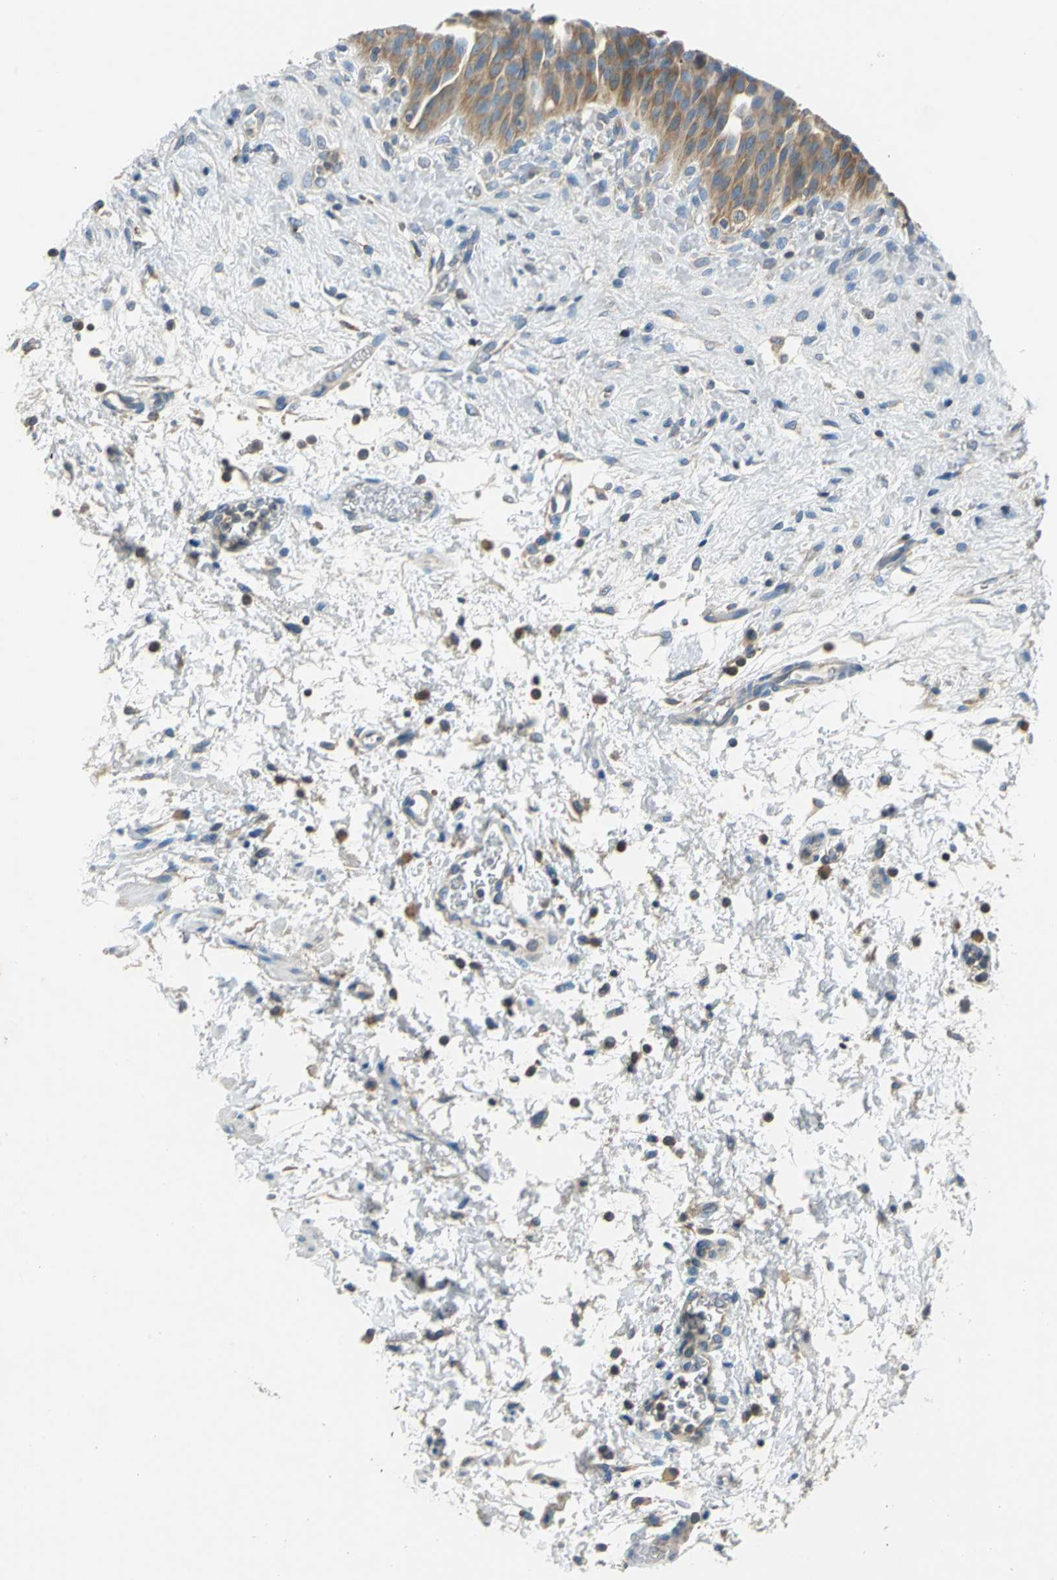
{"staining": {"intensity": "moderate", "quantity": "25%-75%", "location": "cytoplasmic/membranous"}, "tissue": "urinary bladder", "cell_type": "Urothelial cells", "image_type": "normal", "snomed": [{"axis": "morphology", "description": "Normal tissue, NOS"}, {"axis": "morphology", "description": "Dysplasia, NOS"}, {"axis": "topography", "description": "Urinary bladder"}], "caption": "A micrograph of human urinary bladder stained for a protein demonstrates moderate cytoplasmic/membranous brown staining in urothelial cells. The staining is performed using DAB (3,3'-diaminobenzidine) brown chromogen to label protein expression. The nuclei are counter-stained blue using hematoxylin.", "gene": "PRKCA", "patient": {"sex": "male", "age": 35}}